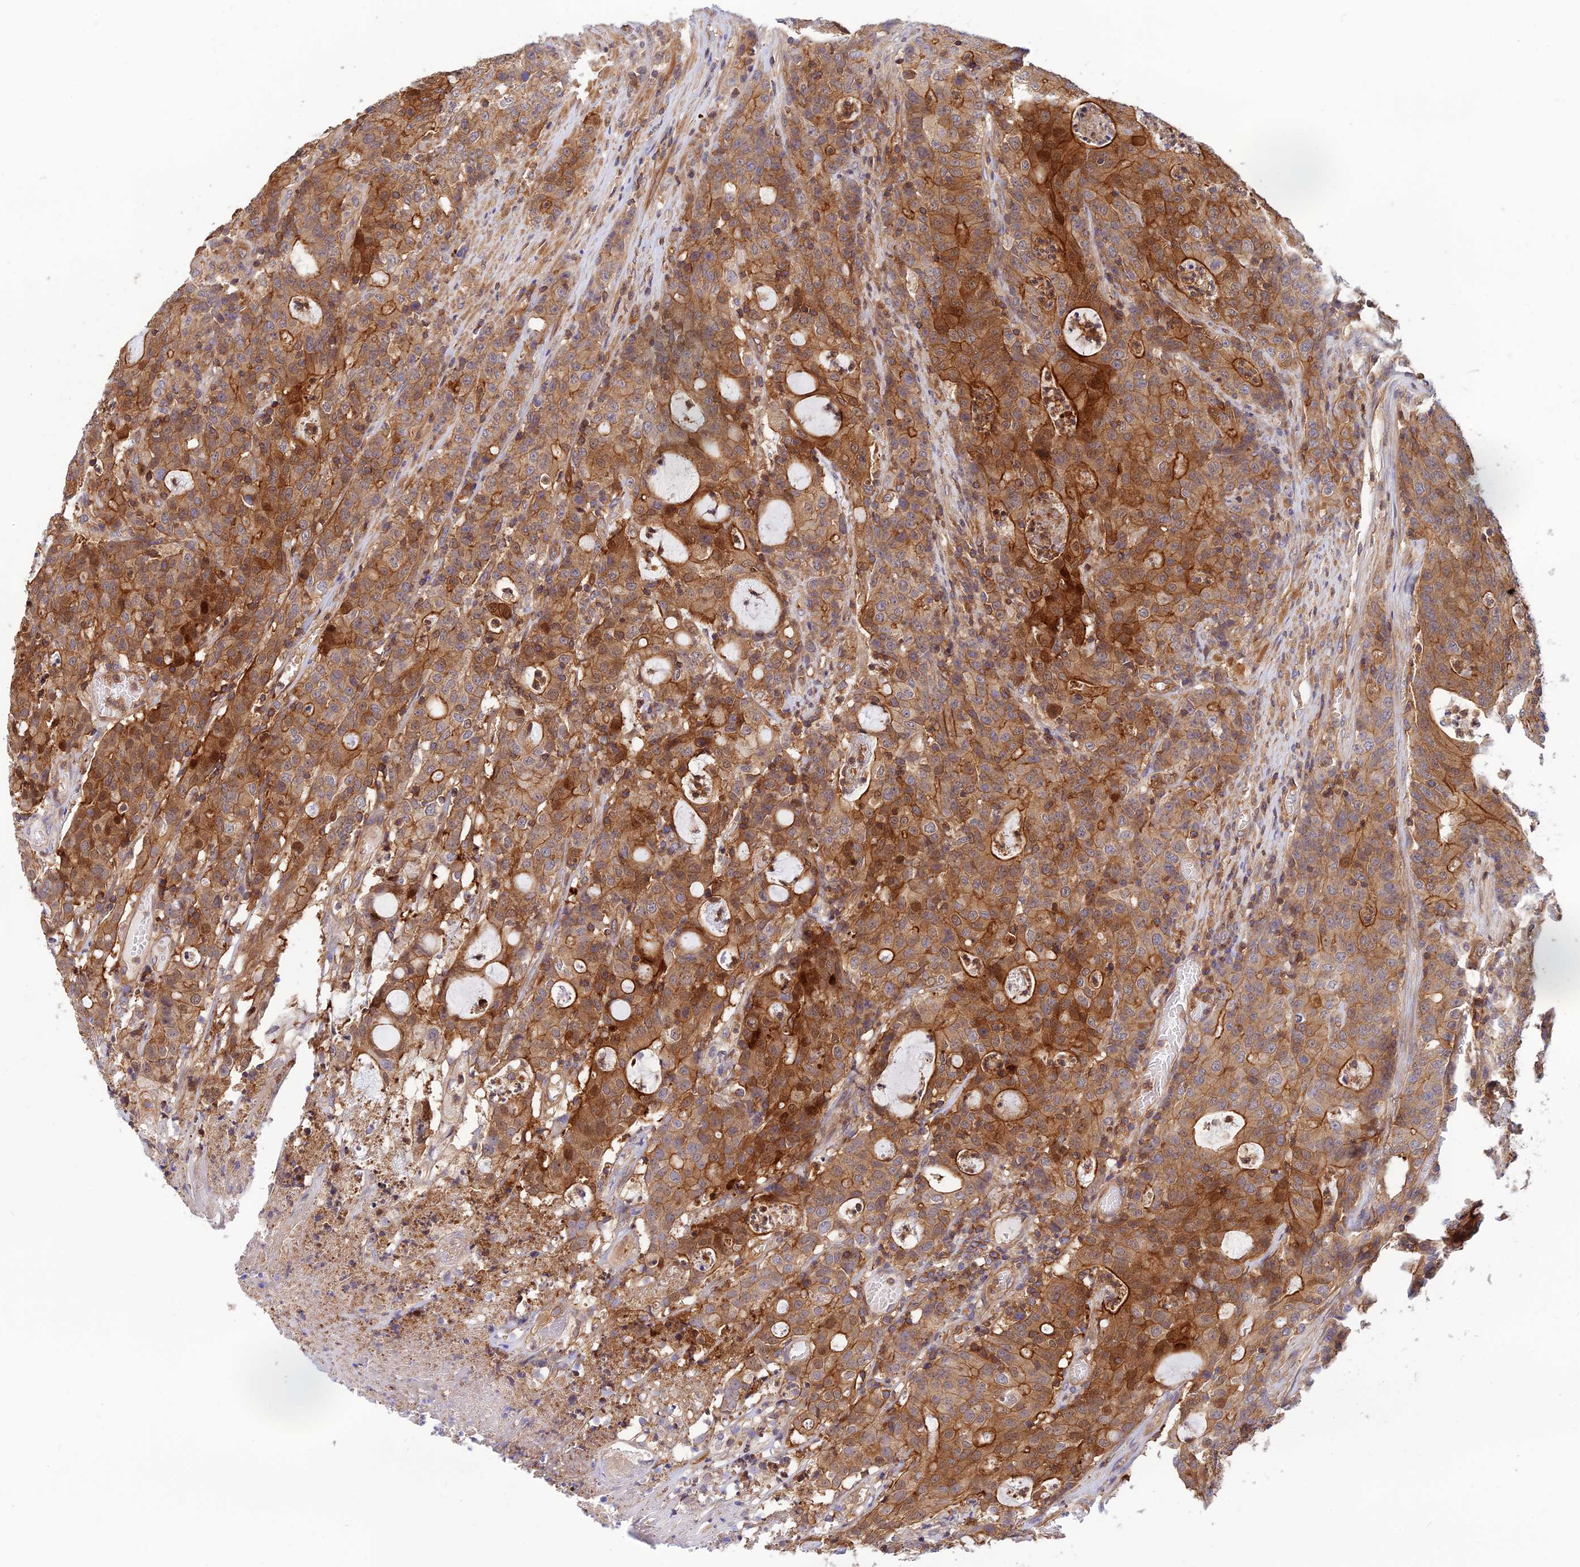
{"staining": {"intensity": "strong", "quantity": ">75%", "location": "cytoplasmic/membranous"}, "tissue": "colorectal cancer", "cell_type": "Tumor cells", "image_type": "cancer", "snomed": [{"axis": "morphology", "description": "Adenocarcinoma, NOS"}, {"axis": "topography", "description": "Colon"}], "caption": "Protein staining of adenocarcinoma (colorectal) tissue shows strong cytoplasmic/membranous positivity in about >75% of tumor cells.", "gene": "PPP1R12C", "patient": {"sex": "male", "age": 83}}